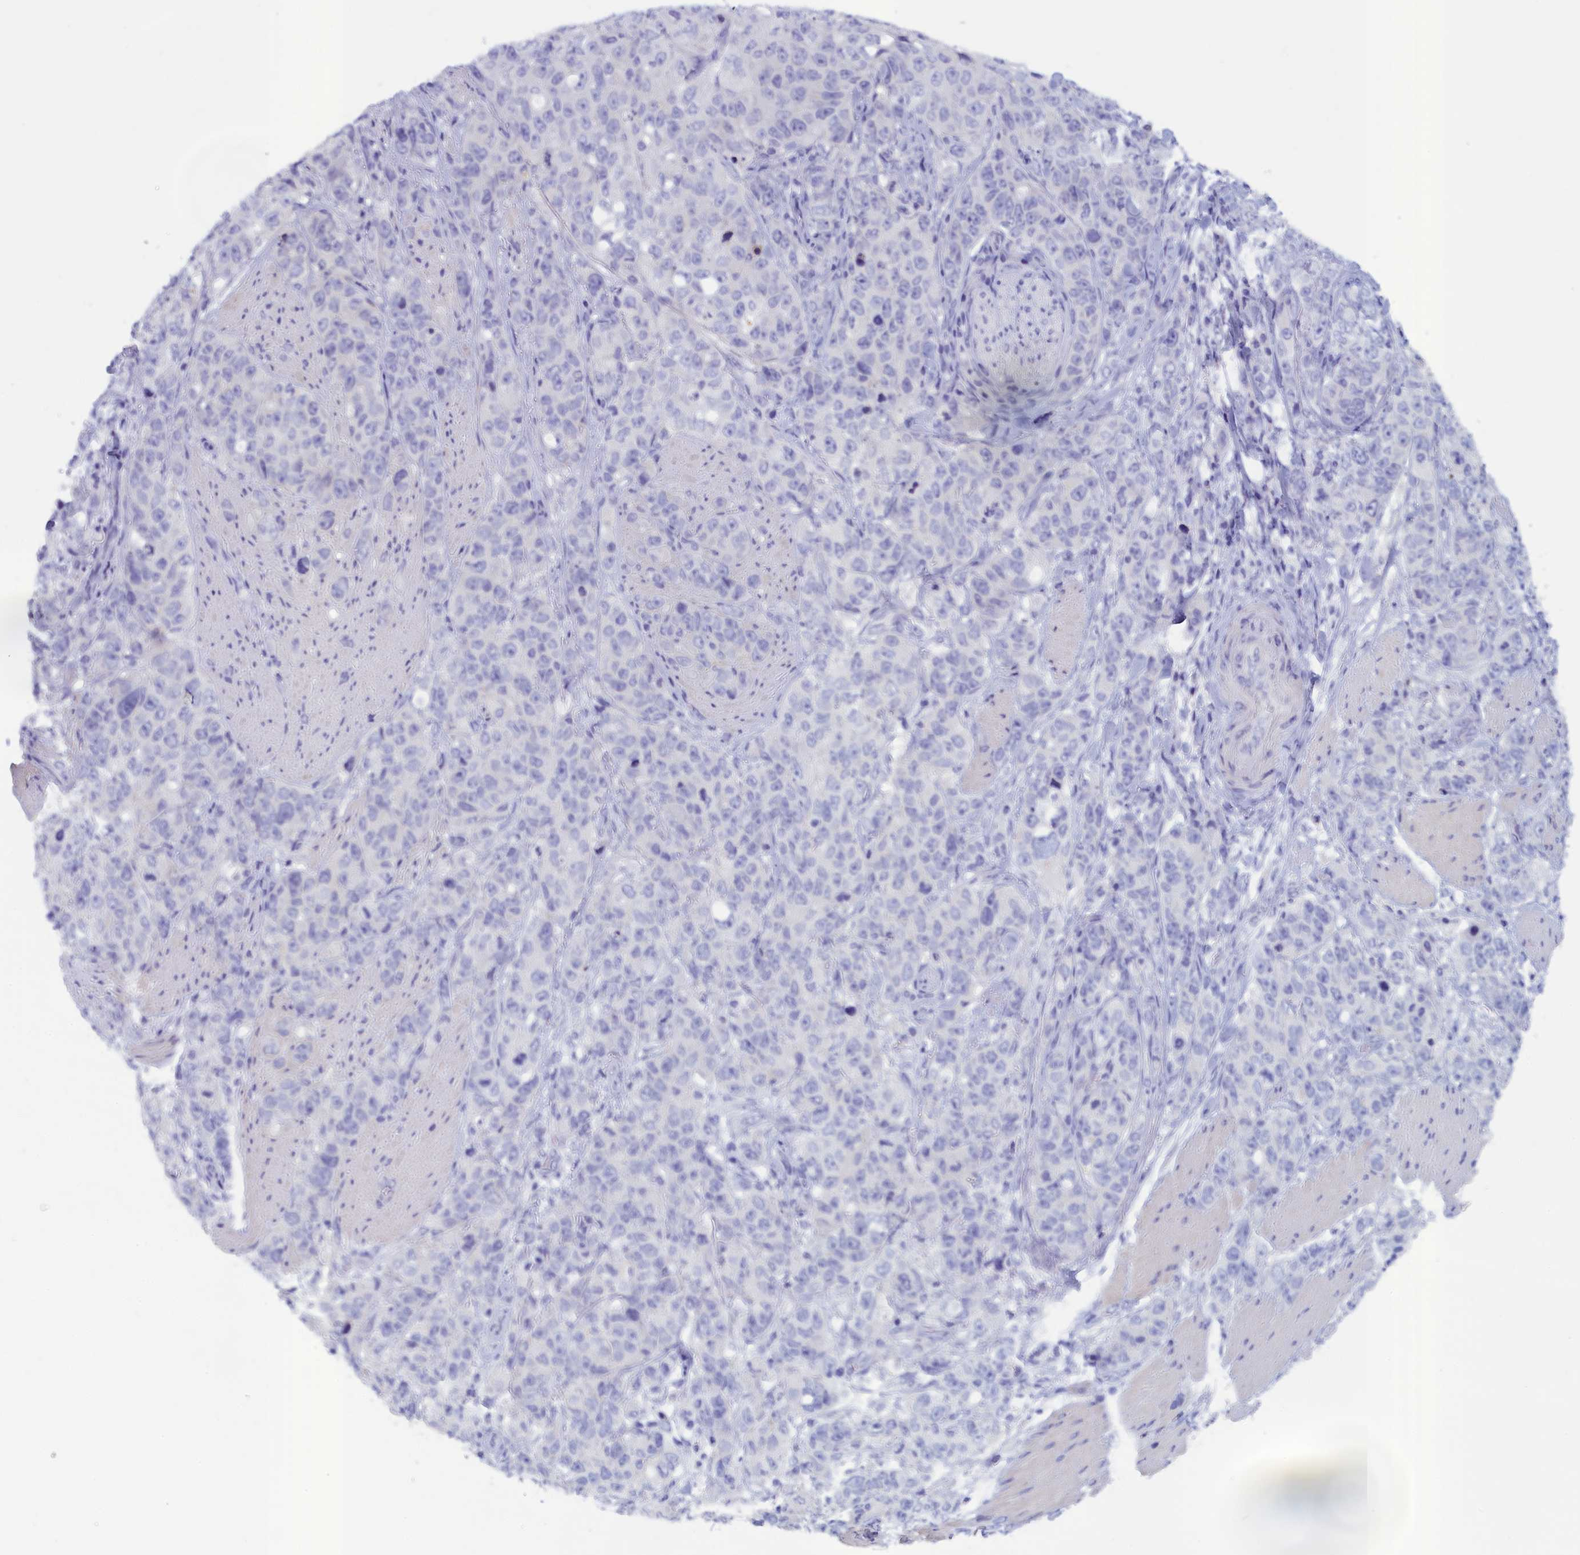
{"staining": {"intensity": "negative", "quantity": "none", "location": "none"}, "tissue": "stomach cancer", "cell_type": "Tumor cells", "image_type": "cancer", "snomed": [{"axis": "morphology", "description": "Adenocarcinoma, NOS"}, {"axis": "topography", "description": "Stomach"}], "caption": "High magnification brightfield microscopy of adenocarcinoma (stomach) stained with DAB (brown) and counterstained with hematoxylin (blue): tumor cells show no significant expression. (Immunohistochemistry, brightfield microscopy, high magnification).", "gene": "ANKRD2", "patient": {"sex": "male", "age": 48}}